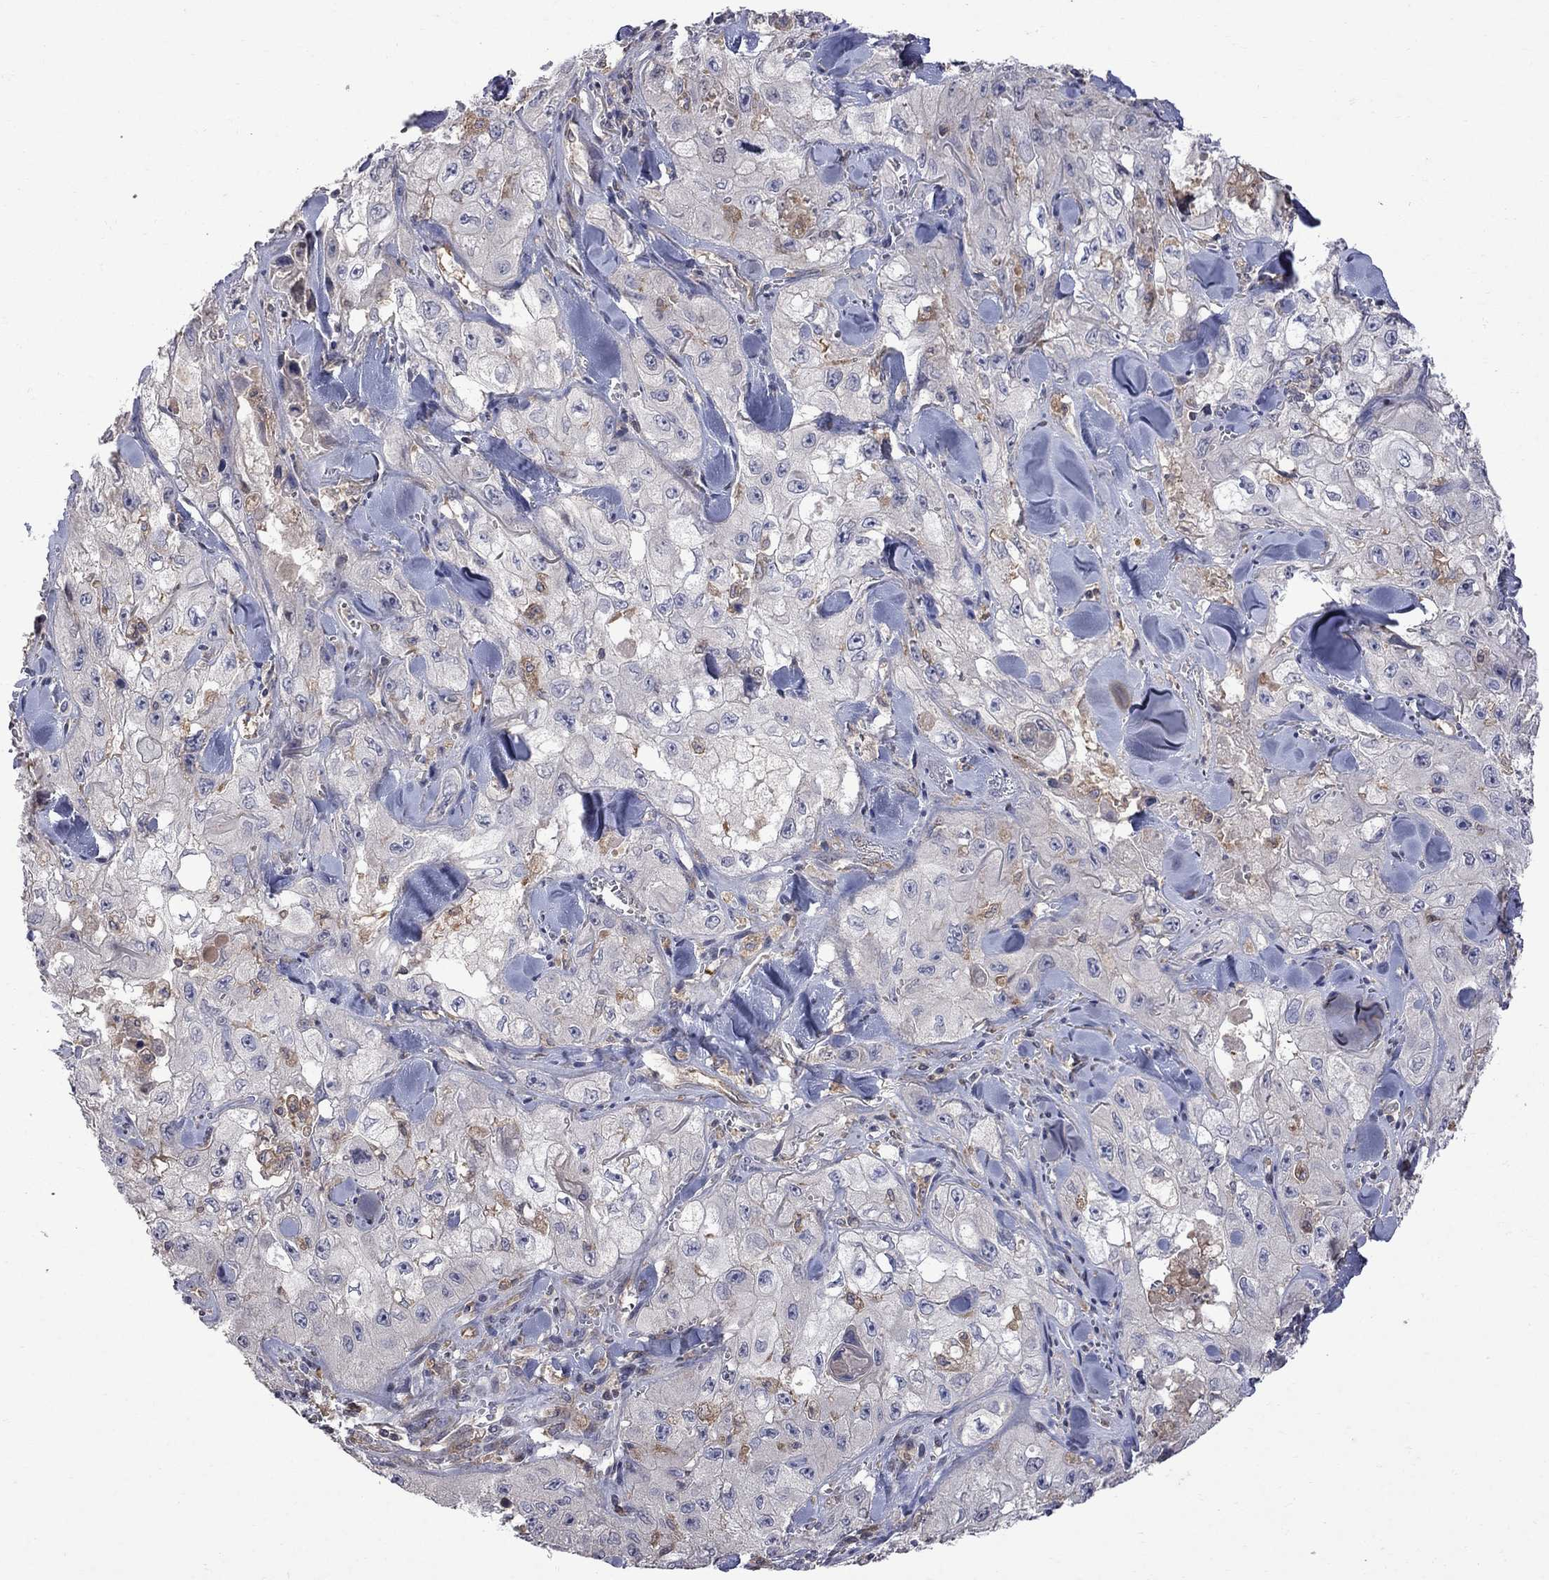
{"staining": {"intensity": "negative", "quantity": "none", "location": "none"}, "tissue": "skin cancer", "cell_type": "Tumor cells", "image_type": "cancer", "snomed": [{"axis": "morphology", "description": "Squamous cell carcinoma, NOS"}, {"axis": "topography", "description": "Skin"}, {"axis": "topography", "description": "Subcutis"}], "caption": "Skin cancer (squamous cell carcinoma) stained for a protein using immunohistochemistry (IHC) demonstrates no expression tumor cells.", "gene": "ABI3", "patient": {"sex": "male", "age": 73}}